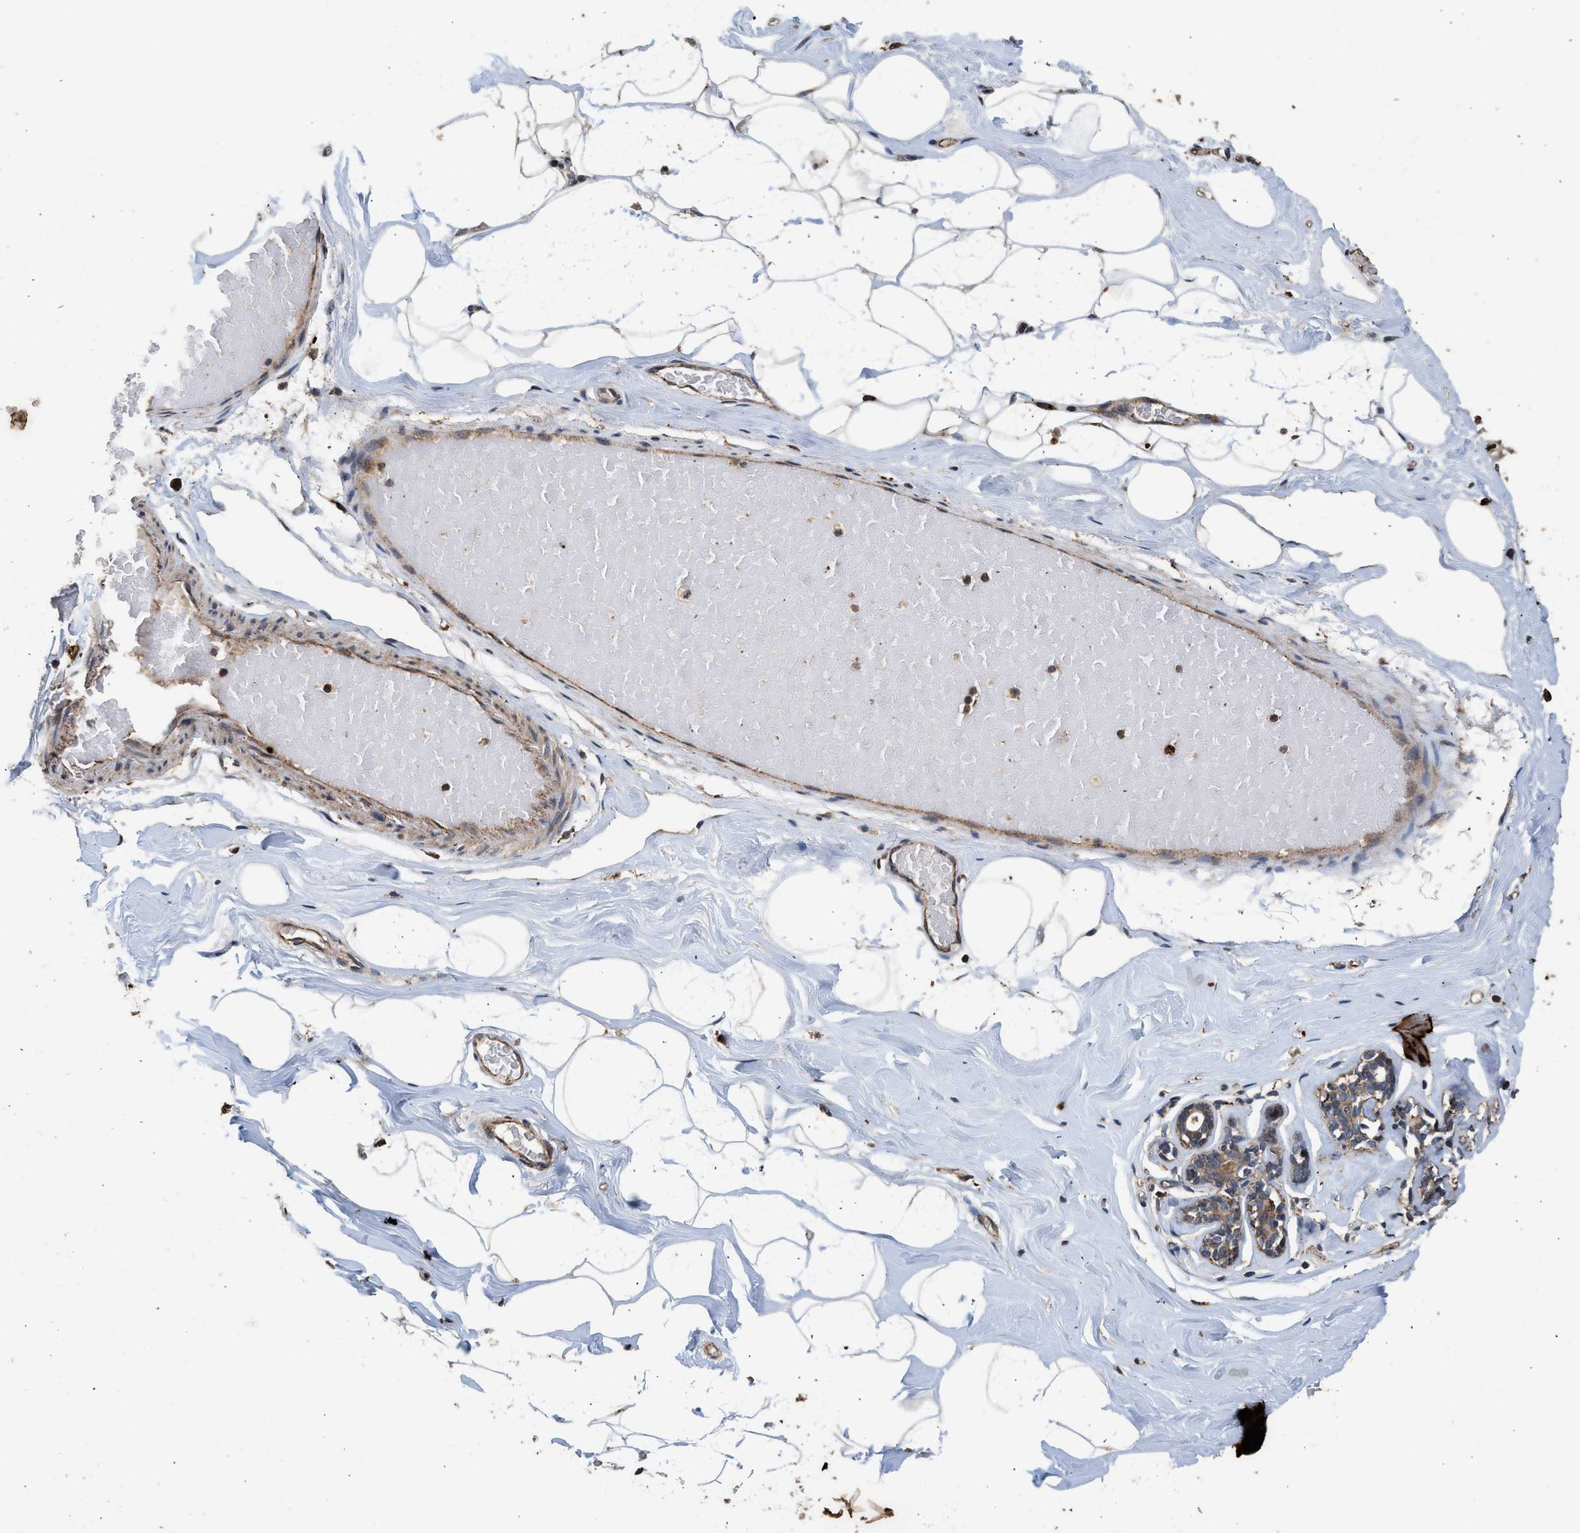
{"staining": {"intensity": "moderate", "quantity": "<25%", "location": "cytoplasmic/membranous"}, "tissue": "breast", "cell_type": "Adipocytes", "image_type": "normal", "snomed": [{"axis": "morphology", "description": "Normal tissue, NOS"}, {"axis": "topography", "description": "Breast"}], "caption": "This image displays IHC staining of benign human breast, with low moderate cytoplasmic/membranous expression in about <25% of adipocytes.", "gene": "CTSV", "patient": {"sex": "female", "age": 75}}